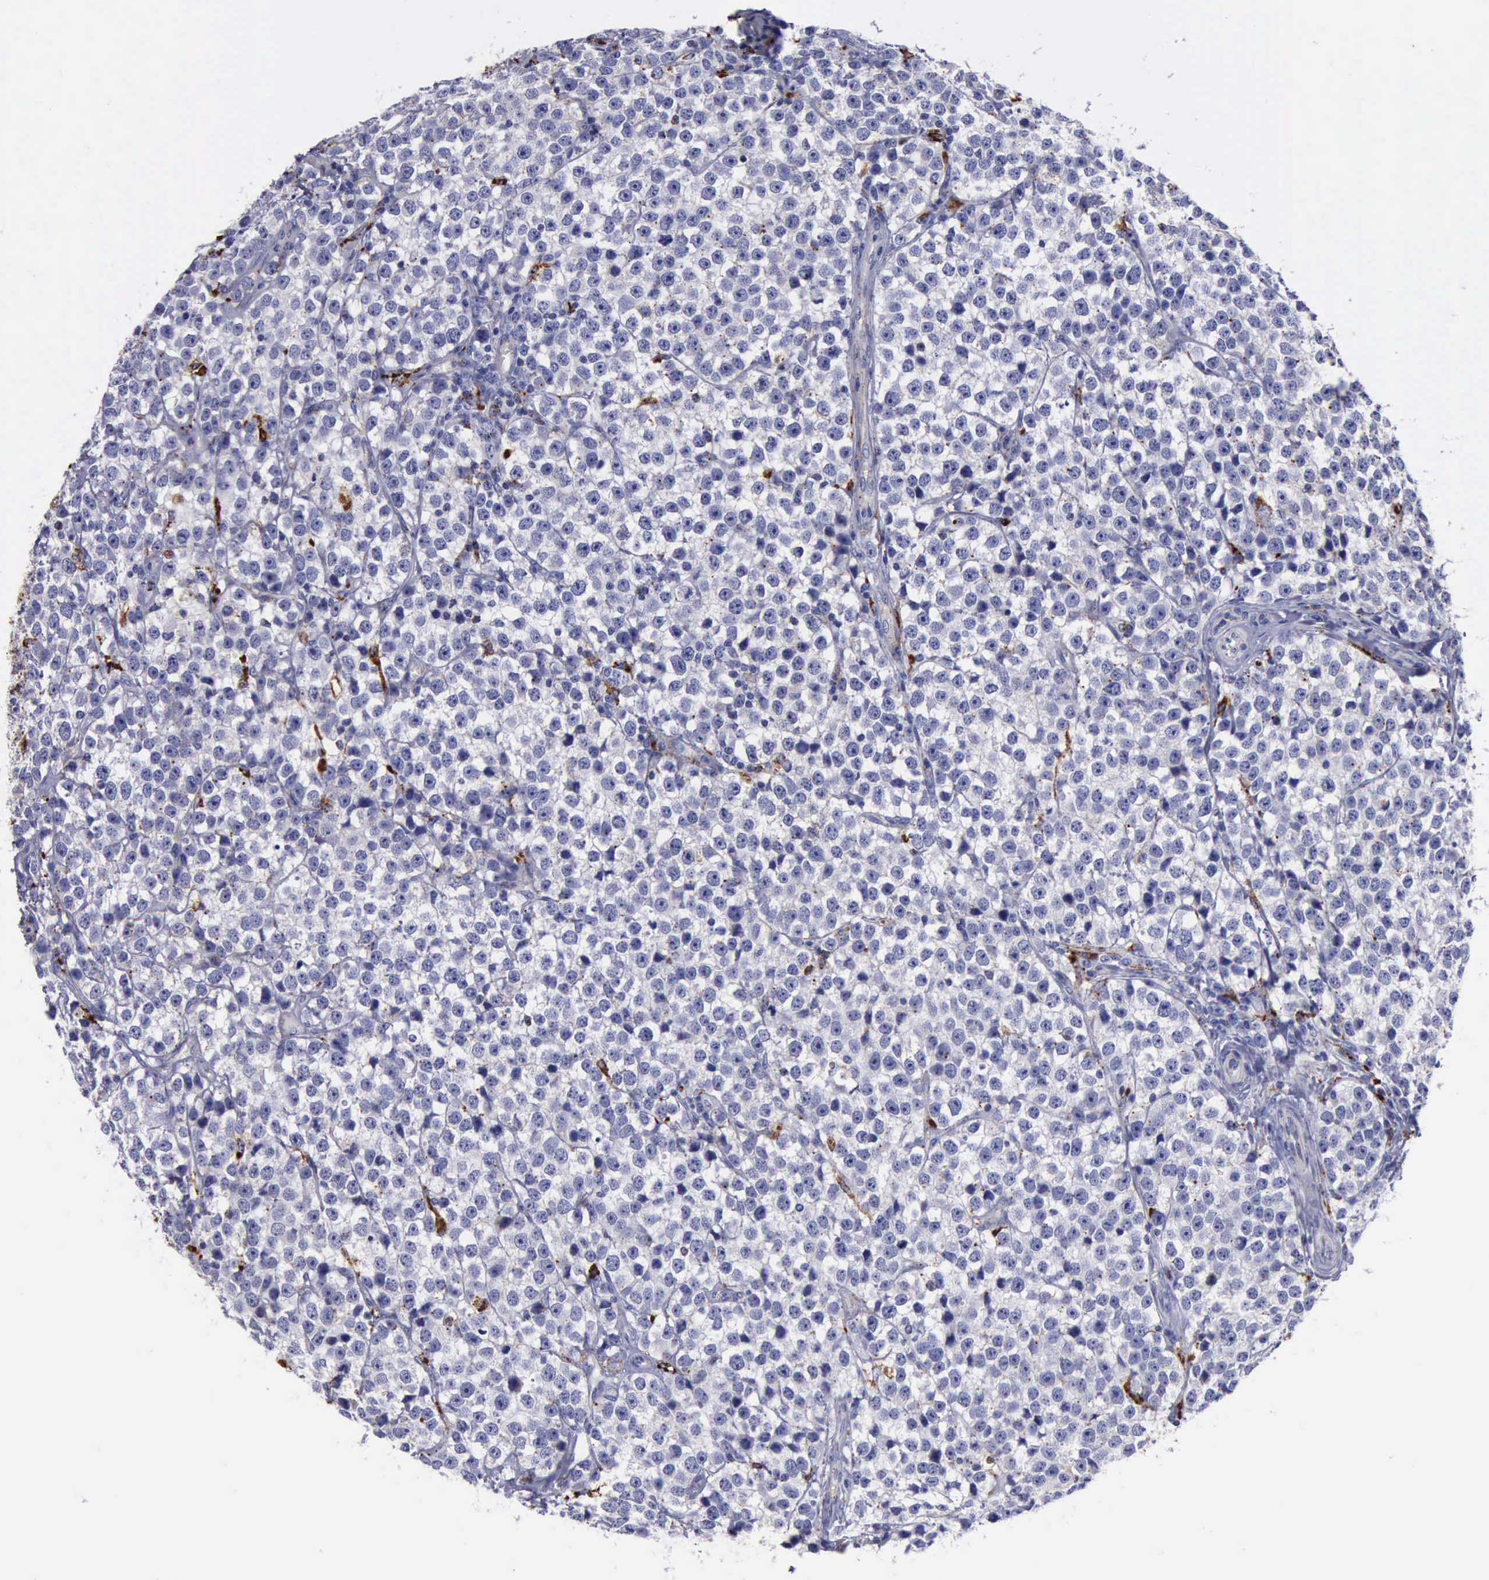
{"staining": {"intensity": "weak", "quantity": "<25%", "location": "cytoplasmic/membranous"}, "tissue": "testis cancer", "cell_type": "Tumor cells", "image_type": "cancer", "snomed": [{"axis": "morphology", "description": "Seminoma, NOS"}, {"axis": "topography", "description": "Testis"}], "caption": "DAB (3,3'-diaminobenzidine) immunohistochemical staining of seminoma (testis) demonstrates no significant expression in tumor cells.", "gene": "CTSD", "patient": {"sex": "male", "age": 25}}